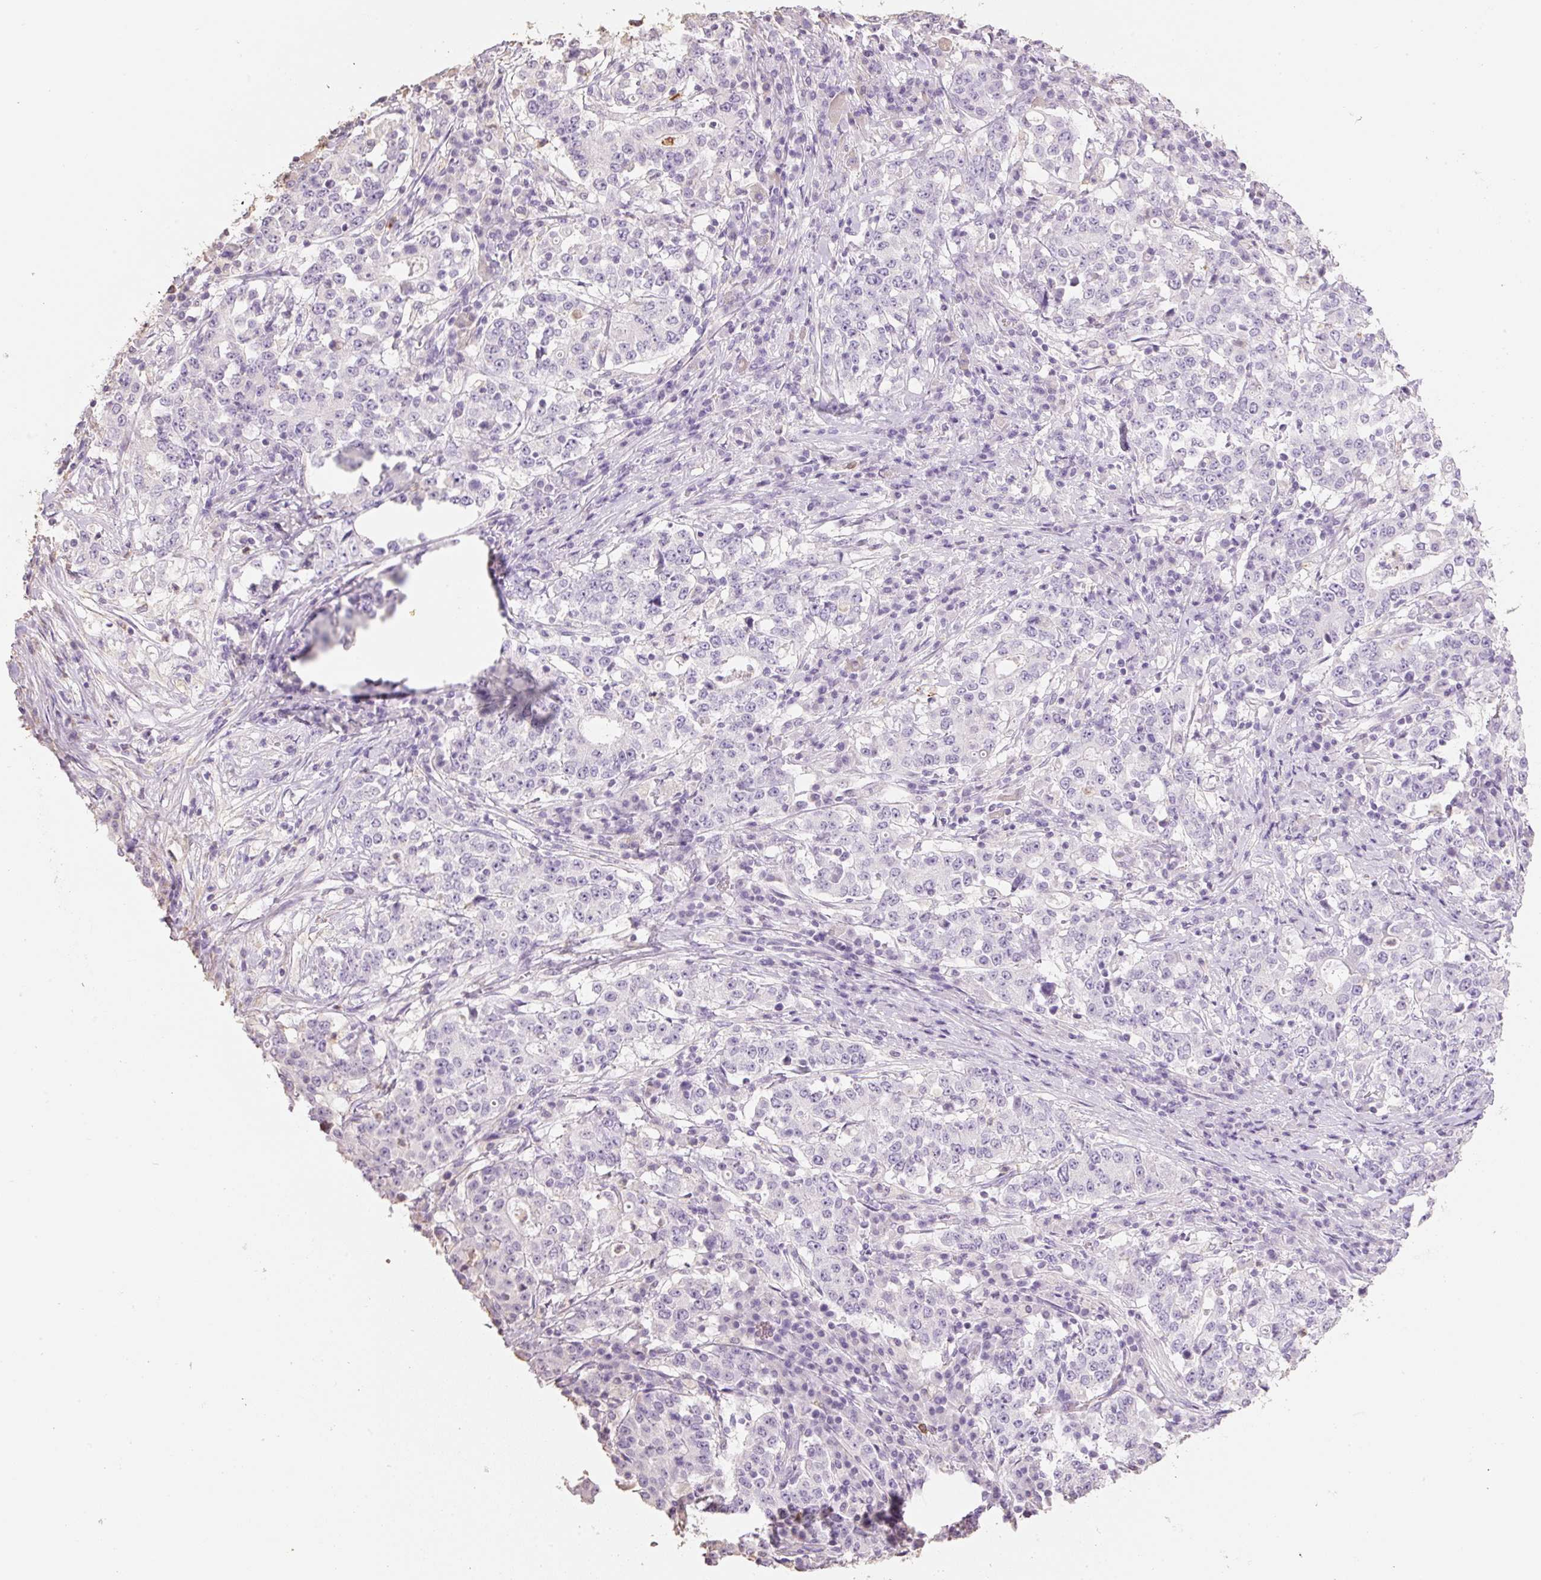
{"staining": {"intensity": "negative", "quantity": "none", "location": "none"}, "tissue": "stomach cancer", "cell_type": "Tumor cells", "image_type": "cancer", "snomed": [{"axis": "morphology", "description": "Adenocarcinoma, NOS"}, {"axis": "topography", "description": "Stomach"}], "caption": "This is an IHC histopathology image of stomach cancer (adenocarcinoma). There is no staining in tumor cells.", "gene": "MBOAT7", "patient": {"sex": "male", "age": 59}}